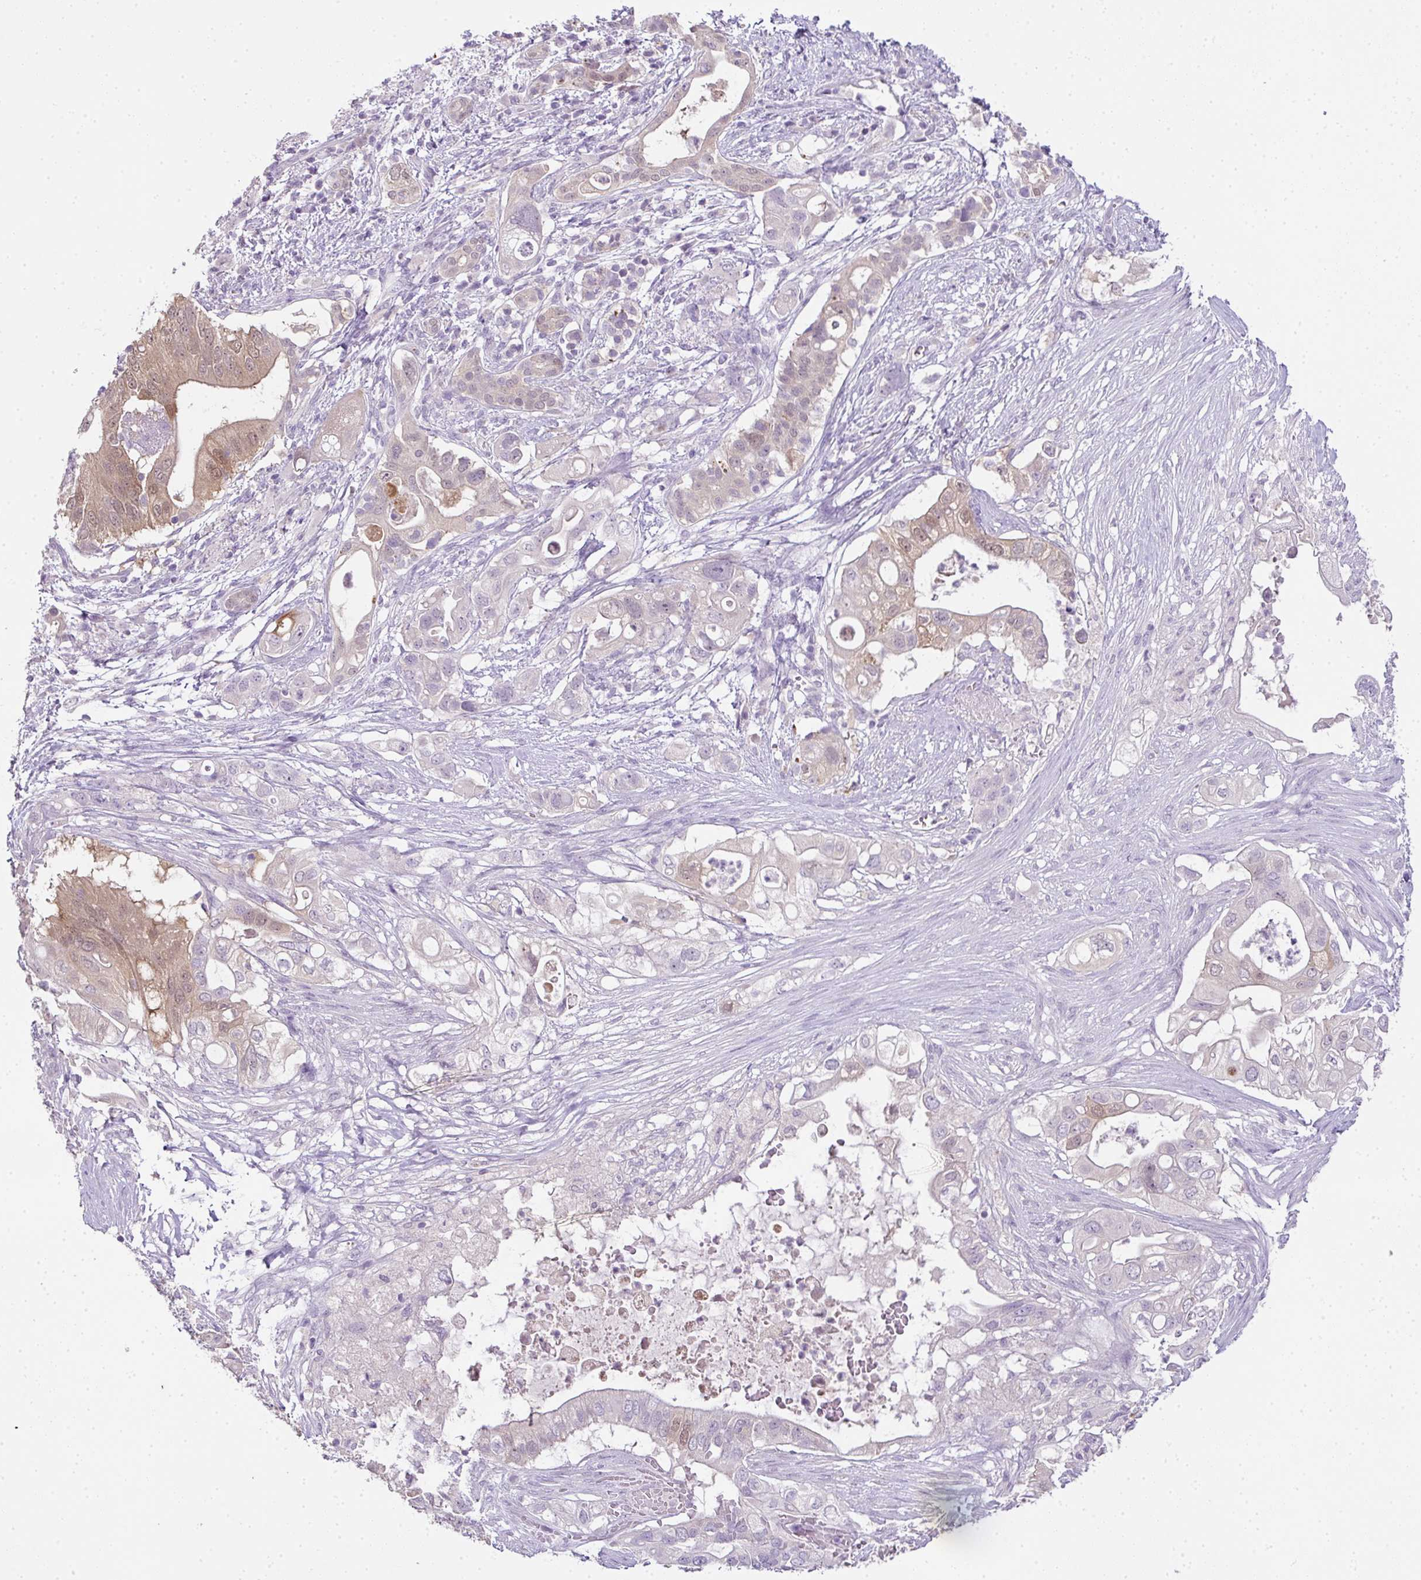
{"staining": {"intensity": "moderate", "quantity": "25%-75%", "location": "cytoplasmic/membranous,nuclear"}, "tissue": "pancreatic cancer", "cell_type": "Tumor cells", "image_type": "cancer", "snomed": [{"axis": "morphology", "description": "Adenocarcinoma, NOS"}, {"axis": "topography", "description": "Pancreas"}], "caption": "Approximately 25%-75% of tumor cells in adenocarcinoma (pancreatic) display moderate cytoplasmic/membranous and nuclear protein staining as visualized by brown immunohistochemical staining.", "gene": "CMPK1", "patient": {"sex": "female", "age": 72}}